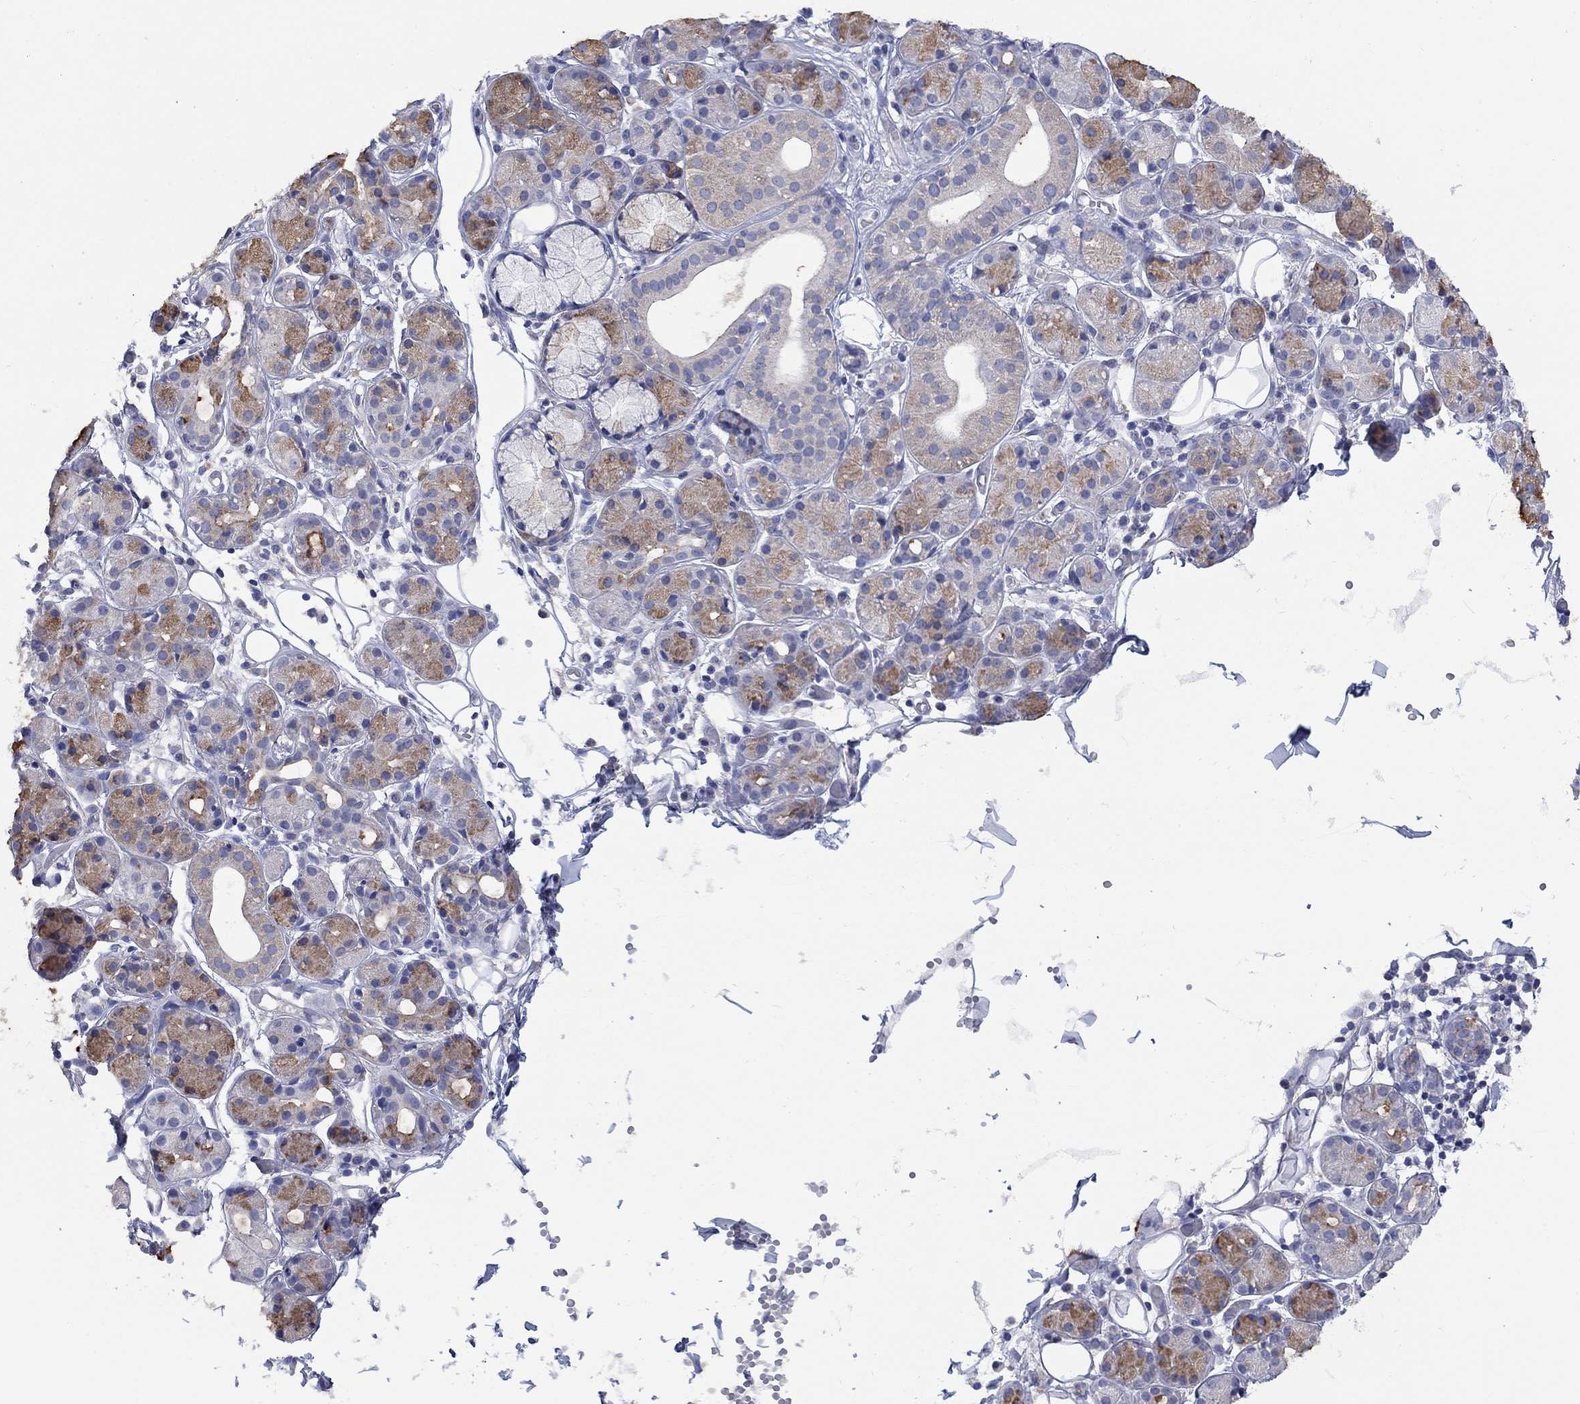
{"staining": {"intensity": "moderate", "quantity": "25%-75%", "location": "cytoplasmic/membranous"}, "tissue": "salivary gland", "cell_type": "Glandular cells", "image_type": "normal", "snomed": [{"axis": "morphology", "description": "Normal tissue, NOS"}, {"axis": "topography", "description": "Salivary gland"}, {"axis": "topography", "description": "Peripheral nerve tissue"}], "caption": "Approximately 25%-75% of glandular cells in benign salivary gland display moderate cytoplasmic/membranous protein staining as visualized by brown immunohistochemical staining.", "gene": "CLVS1", "patient": {"sex": "male", "age": 71}}